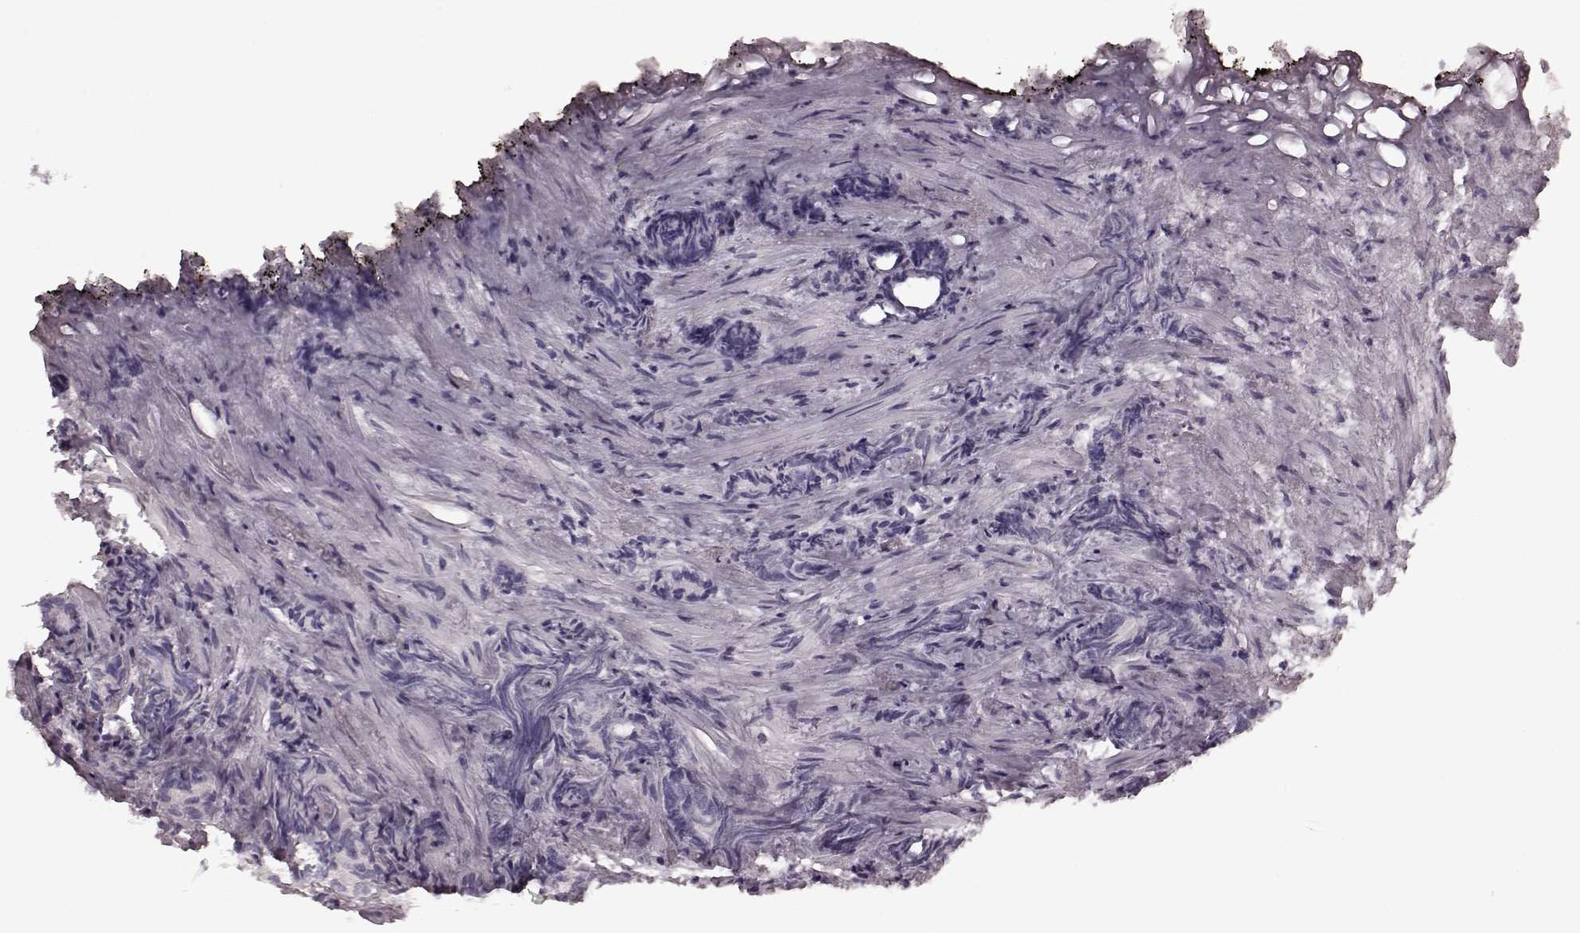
{"staining": {"intensity": "negative", "quantity": "none", "location": "none"}, "tissue": "prostate cancer", "cell_type": "Tumor cells", "image_type": "cancer", "snomed": [{"axis": "morphology", "description": "Adenocarcinoma, High grade"}, {"axis": "topography", "description": "Prostate"}], "caption": "An image of human prostate high-grade adenocarcinoma is negative for staining in tumor cells.", "gene": "TRPM1", "patient": {"sex": "male", "age": 84}}